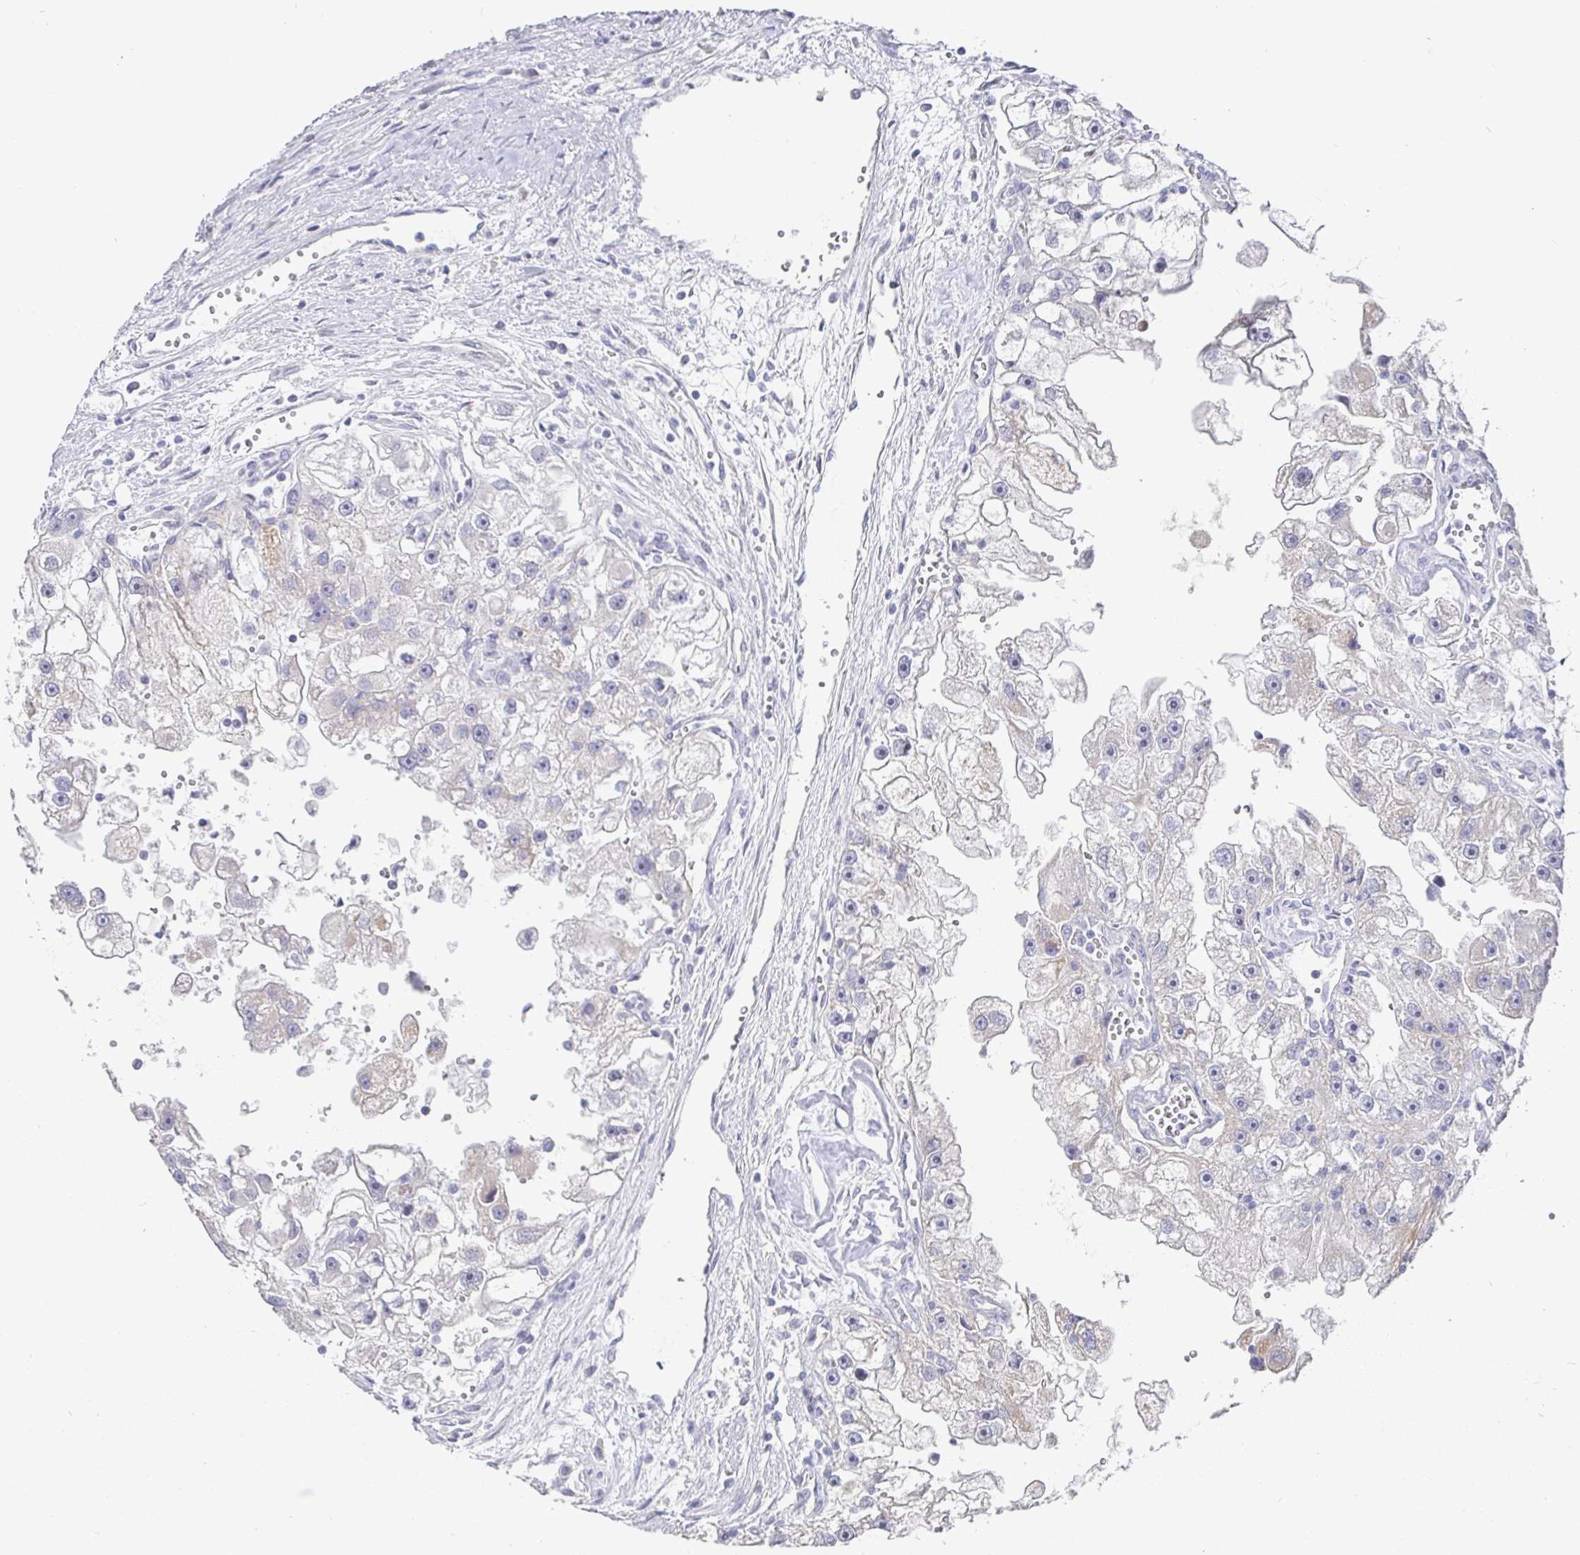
{"staining": {"intensity": "negative", "quantity": "none", "location": "none"}, "tissue": "renal cancer", "cell_type": "Tumor cells", "image_type": "cancer", "snomed": [{"axis": "morphology", "description": "Adenocarcinoma, NOS"}, {"axis": "topography", "description": "Kidney"}], "caption": "This histopathology image is of renal cancer (adenocarcinoma) stained with immunohistochemistry to label a protein in brown with the nuclei are counter-stained blue. There is no expression in tumor cells.", "gene": "CIT", "patient": {"sex": "male", "age": 63}}